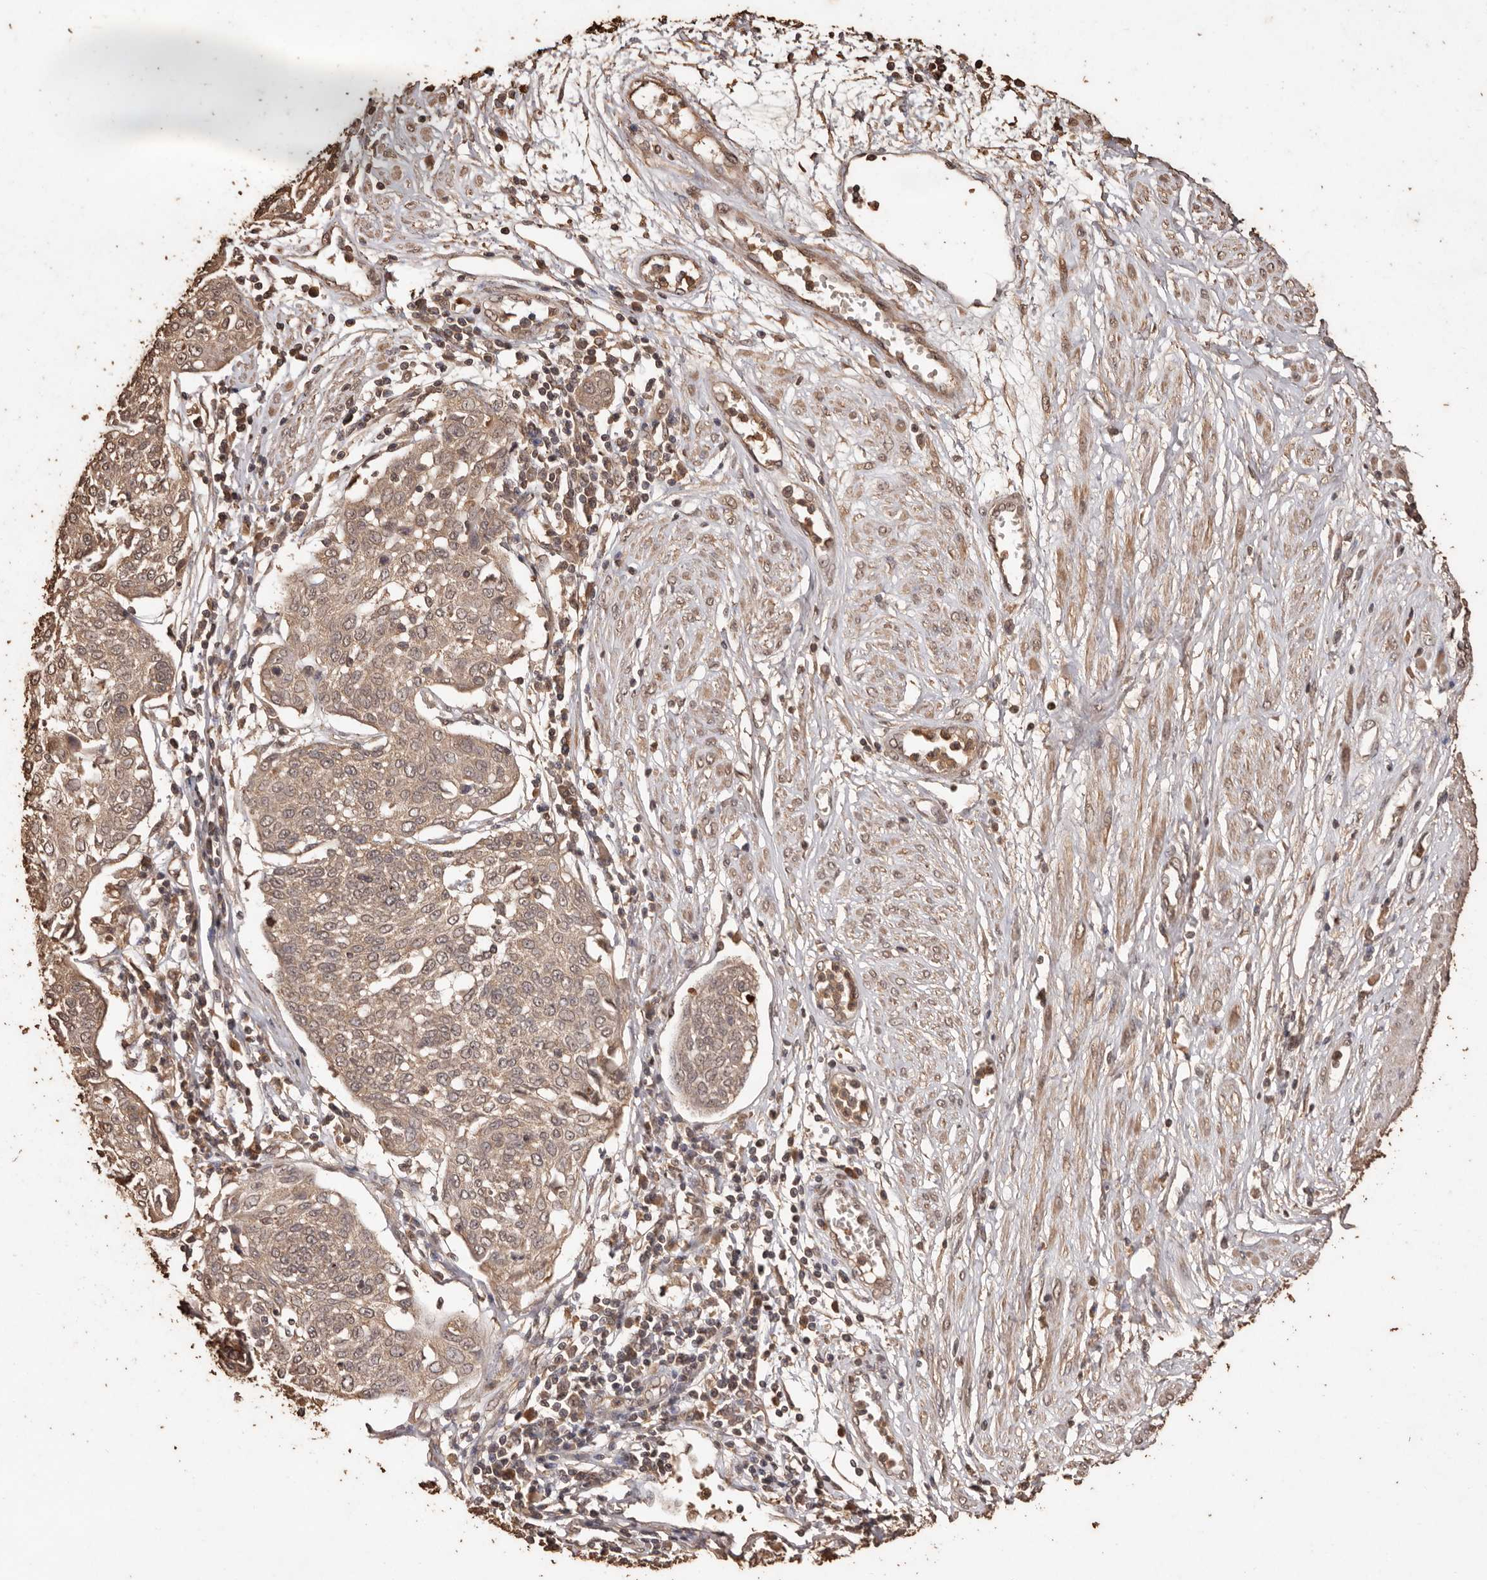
{"staining": {"intensity": "weak", "quantity": ">75%", "location": "cytoplasmic/membranous,nuclear"}, "tissue": "cervical cancer", "cell_type": "Tumor cells", "image_type": "cancer", "snomed": [{"axis": "morphology", "description": "Squamous cell carcinoma, NOS"}, {"axis": "topography", "description": "Cervix"}], "caption": "Protein staining of cervical cancer (squamous cell carcinoma) tissue exhibits weak cytoplasmic/membranous and nuclear expression in about >75% of tumor cells.", "gene": "PKDCC", "patient": {"sex": "female", "age": 34}}